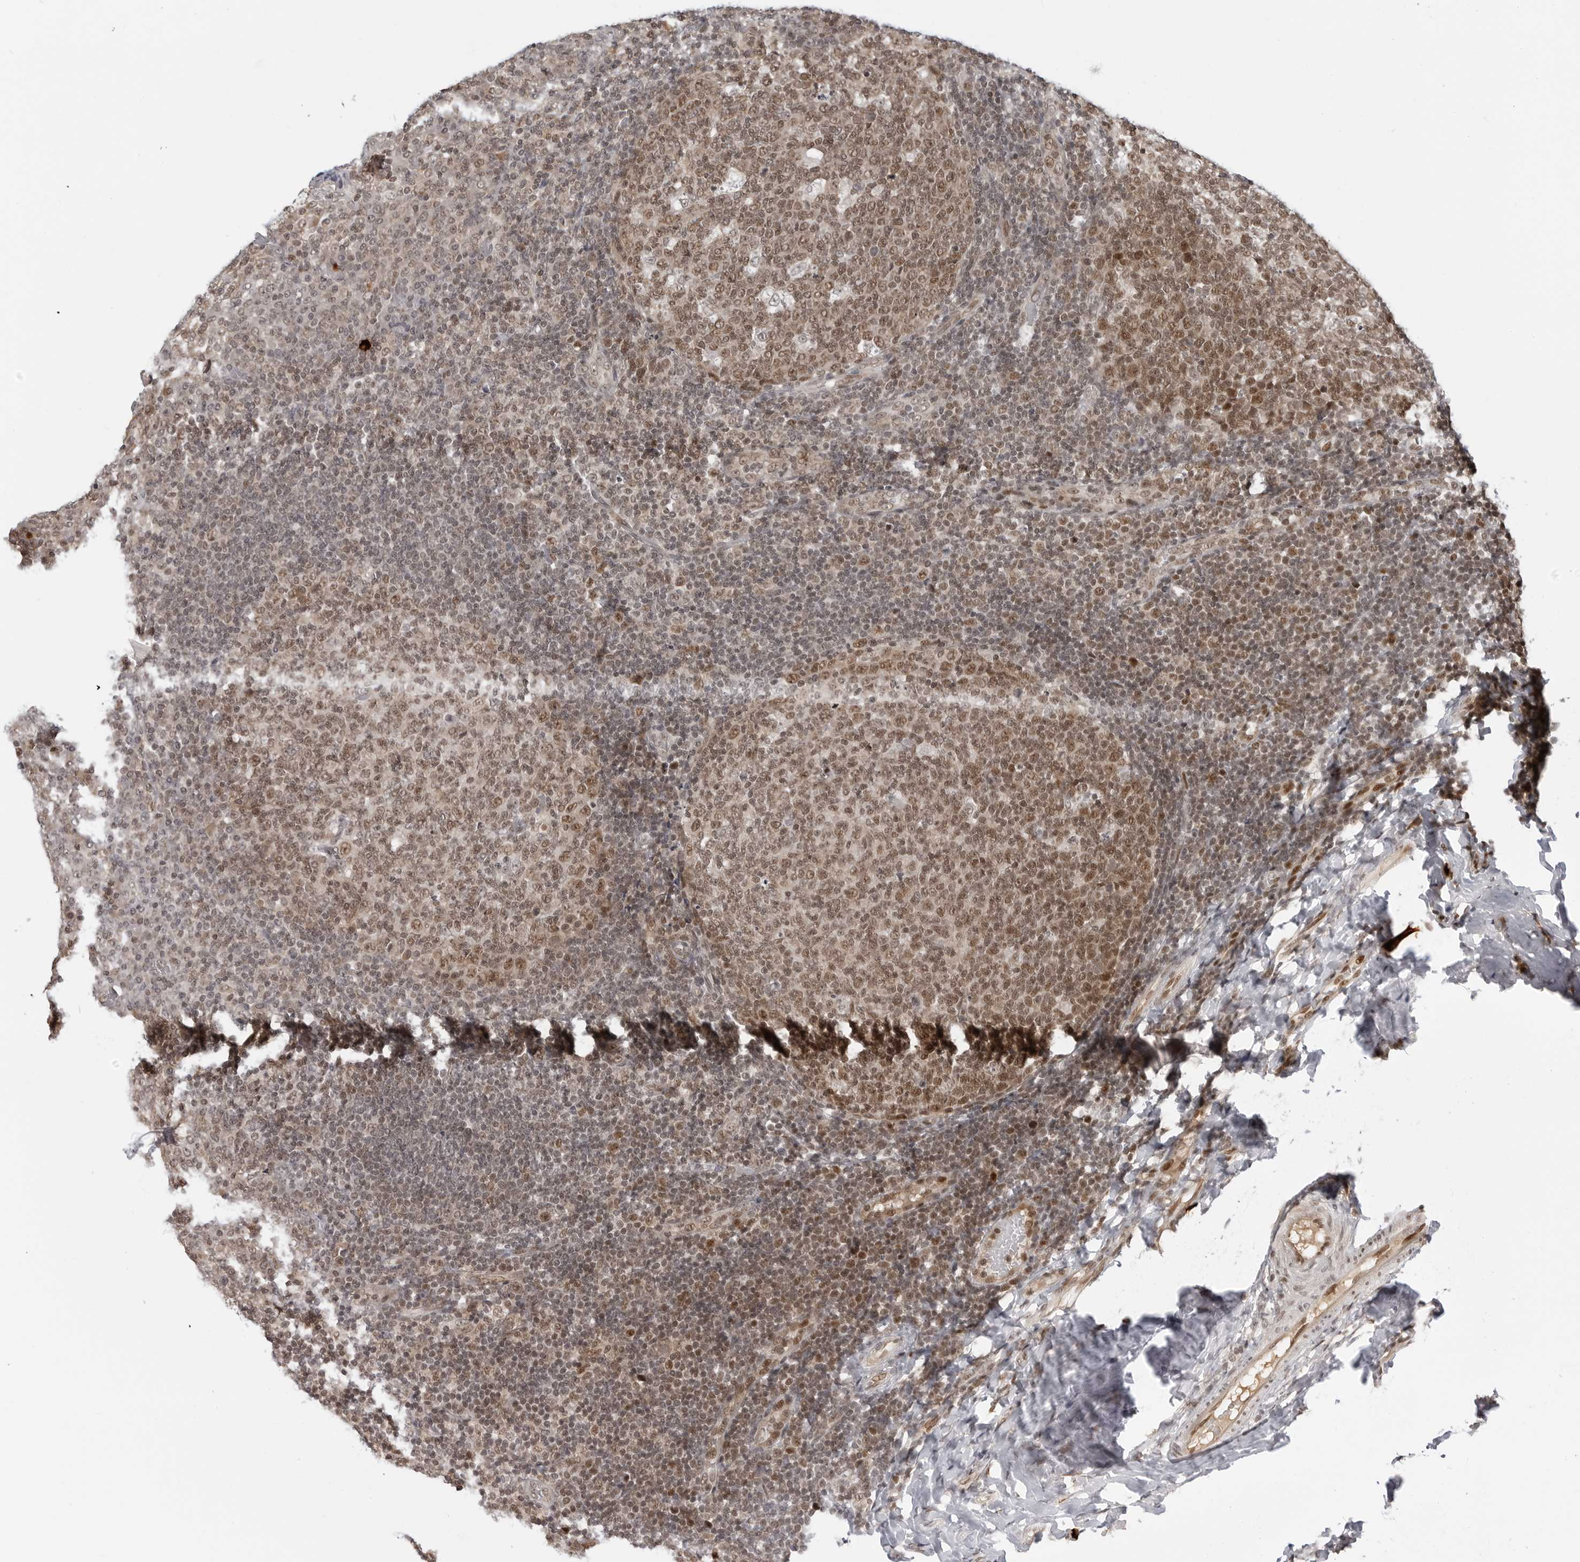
{"staining": {"intensity": "moderate", "quantity": ">75%", "location": "nuclear"}, "tissue": "tonsil", "cell_type": "Germinal center cells", "image_type": "normal", "snomed": [{"axis": "morphology", "description": "Normal tissue, NOS"}, {"axis": "topography", "description": "Tonsil"}], "caption": "Tonsil stained with DAB IHC displays medium levels of moderate nuclear positivity in approximately >75% of germinal center cells. (DAB (3,3'-diaminobenzidine) IHC with brightfield microscopy, high magnification).", "gene": "C8orf33", "patient": {"sex": "female", "age": 19}}